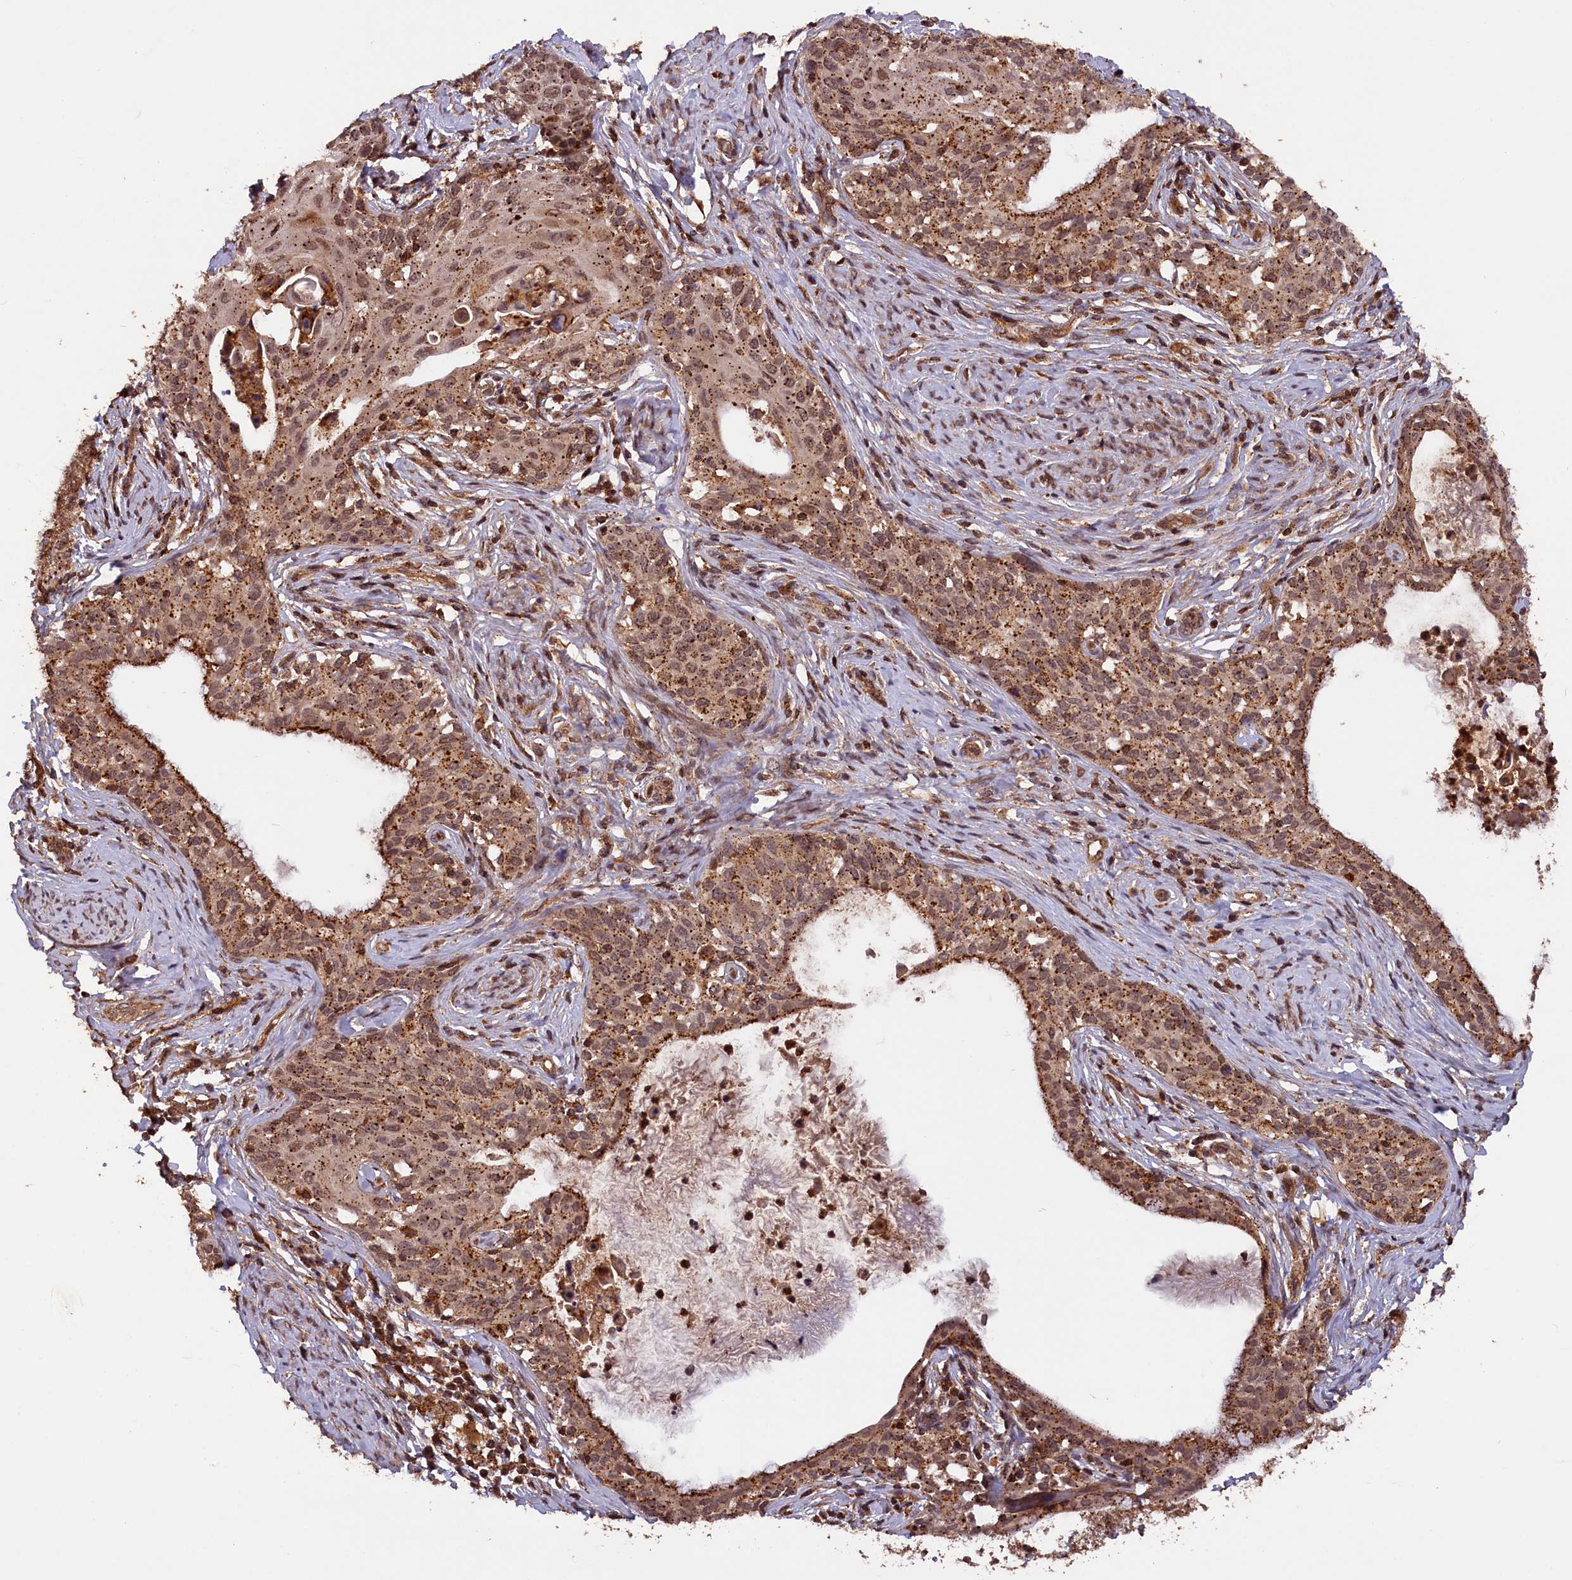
{"staining": {"intensity": "strong", "quantity": ">75%", "location": "cytoplasmic/membranous"}, "tissue": "cervical cancer", "cell_type": "Tumor cells", "image_type": "cancer", "snomed": [{"axis": "morphology", "description": "Squamous cell carcinoma, NOS"}, {"axis": "morphology", "description": "Adenocarcinoma, NOS"}, {"axis": "topography", "description": "Cervix"}], "caption": "Strong cytoplasmic/membranous positivity is identified in approximately >75% of tumor cells in cervical squamous cell carcinoma.", "gene": "IST1", "patient": {"sex": "female", "age": 52}}